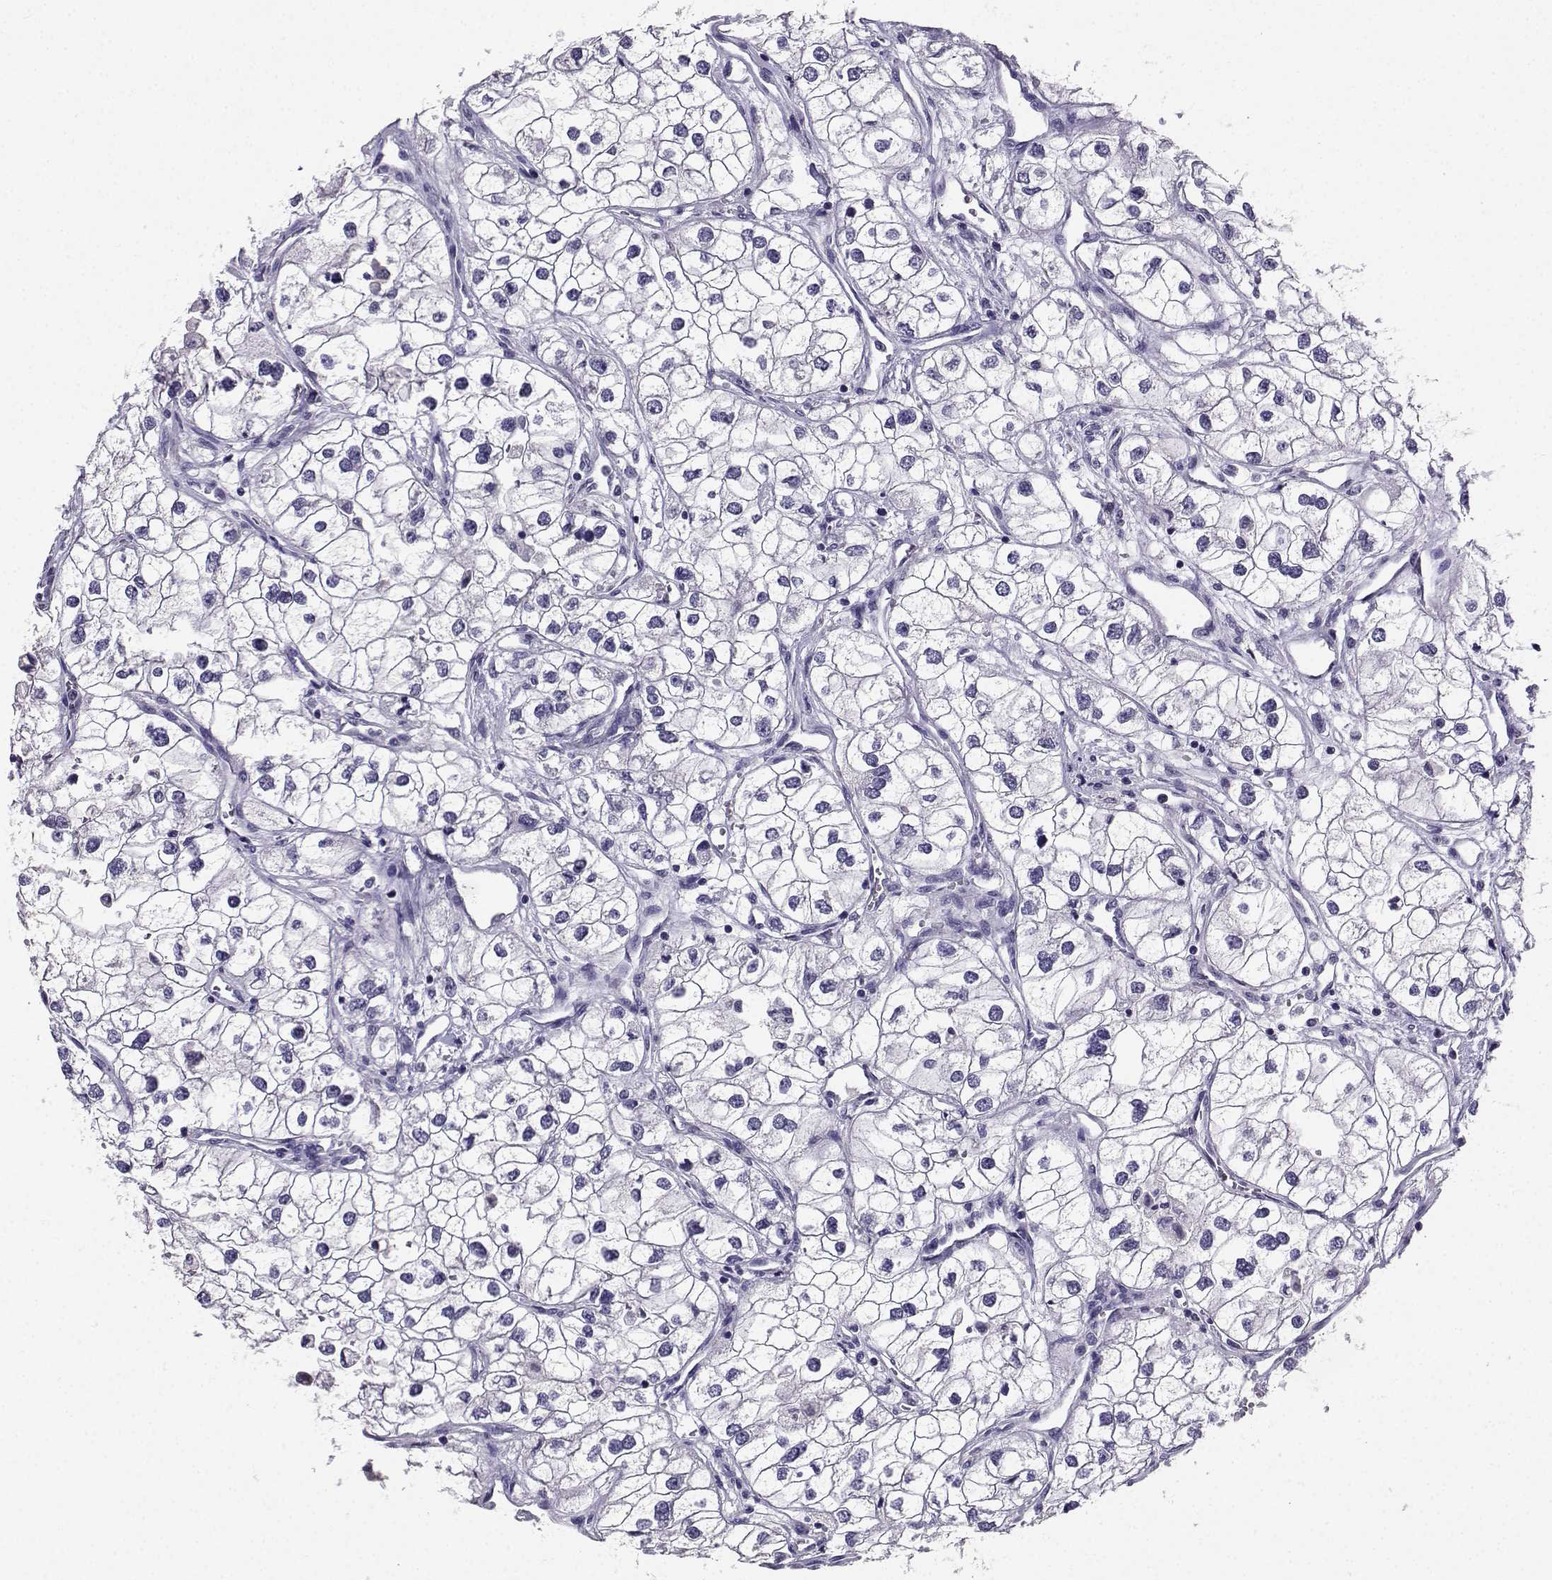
{"staining": {"intensity": "negative", "quantity": "none", "location": "none"}, "tissue": "renal cancer", "cell_type": "Tumor cells", "image_type": "cancer", "snomed": [{"axis": "morphology", "description": "Adenocarcinoma, NOS"}, {"axis": "topography", "description": "Kidney"}], "caption": "High power microscopy photomicrograph of an immunohistochemistry (IHC) micrograph of renal cancer, revealing no significant expression in tumor cells.", "gene": "SPAG11B", "patient": {"sex": "male", "age": 59}}